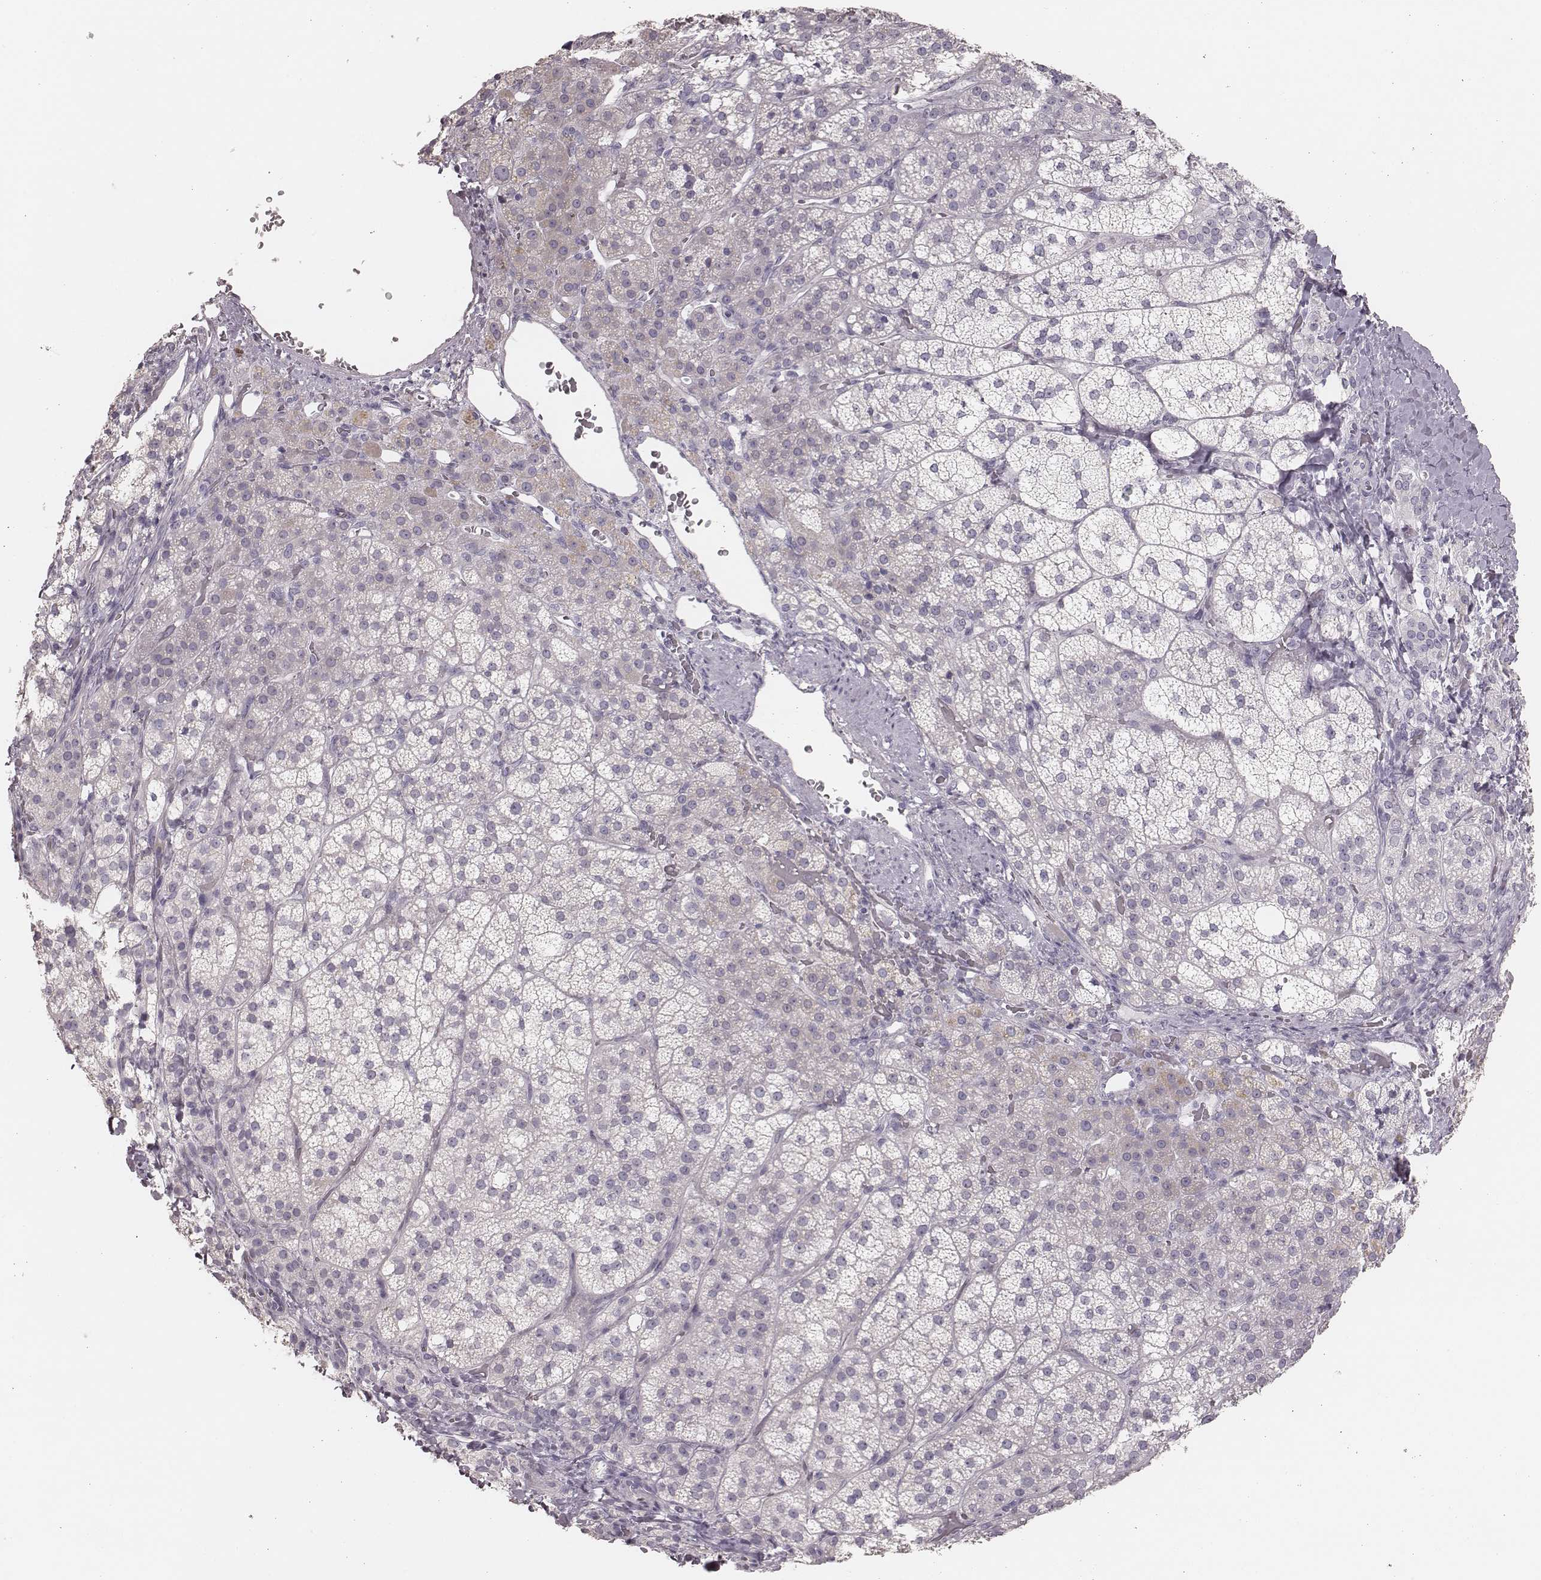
{"staining": {"intensity": "negative", "quantity": "none", "location": "none"}, "tissue": "adrenal gland", "cell_type": "Glandular cells", "image_type": "normal", "snomed": [{"axis": "morphology", "description": "Normal tissue, NOS"}, {"axis": "topography", "description": "Adrenal gland"}], "caption": "High power microscopy image of an immunohistochemistry (IHC) image of benign adrenal gland, revealing no significant expression in glandular cells.", "gene": "ZP4", "patient": {"sex": "female", "age": 60}}